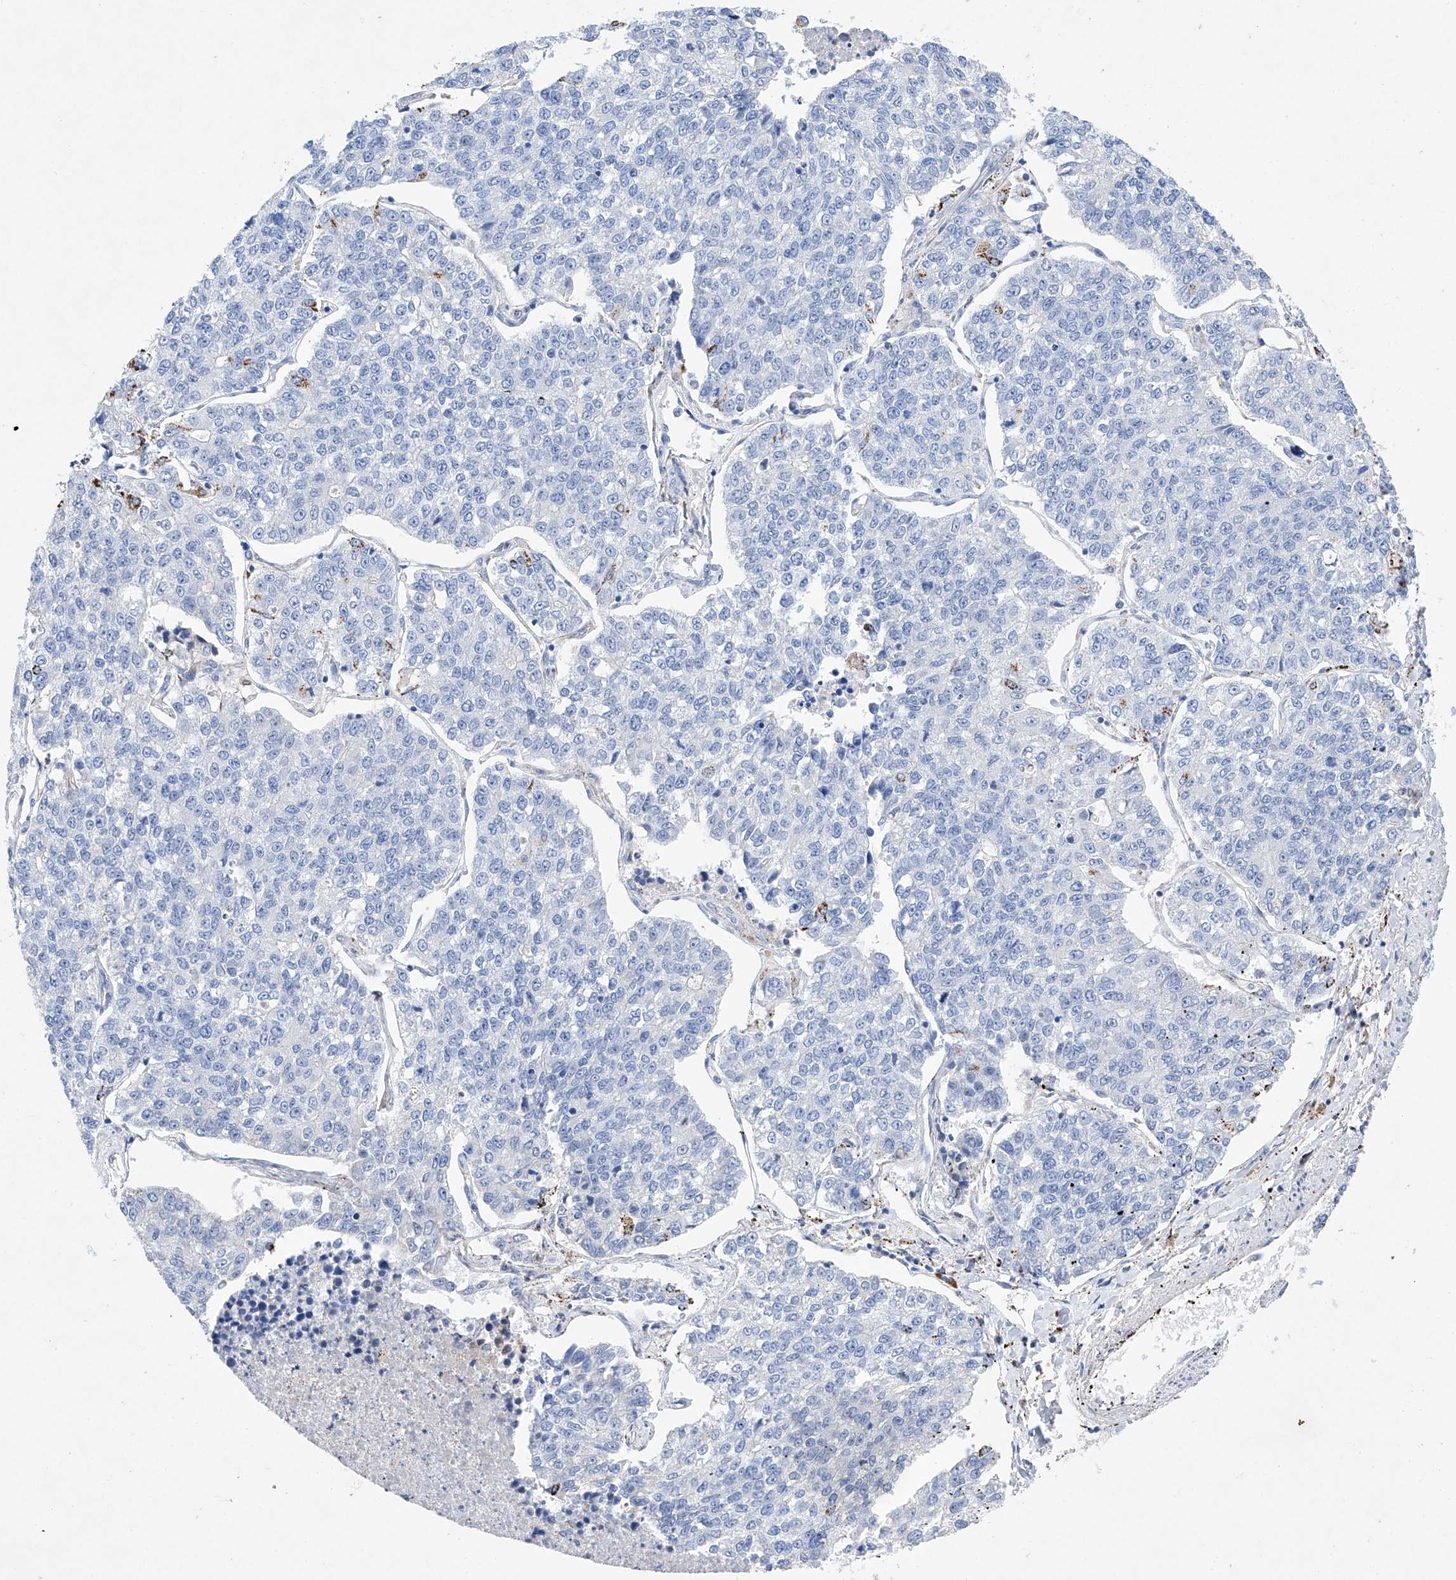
{"staining": {"intensity": "negative", "quantity": "none", "location": "none"}, "tissue": "lung cancer", "cell_type": "Tumor cells", "image_type": "cancer", "snomed": [{"axis": "morphology", "description": "Adenocarcinoma, NOS"}, {"axis": "topography", "description": "Lung"}], "caption": "Lung cancer (adenocarcinoma) stained for a protein using IHC exhibits no staining tumor cells.", "gene": "NRROS", "patient": {"sex": "male", "age": 49}}